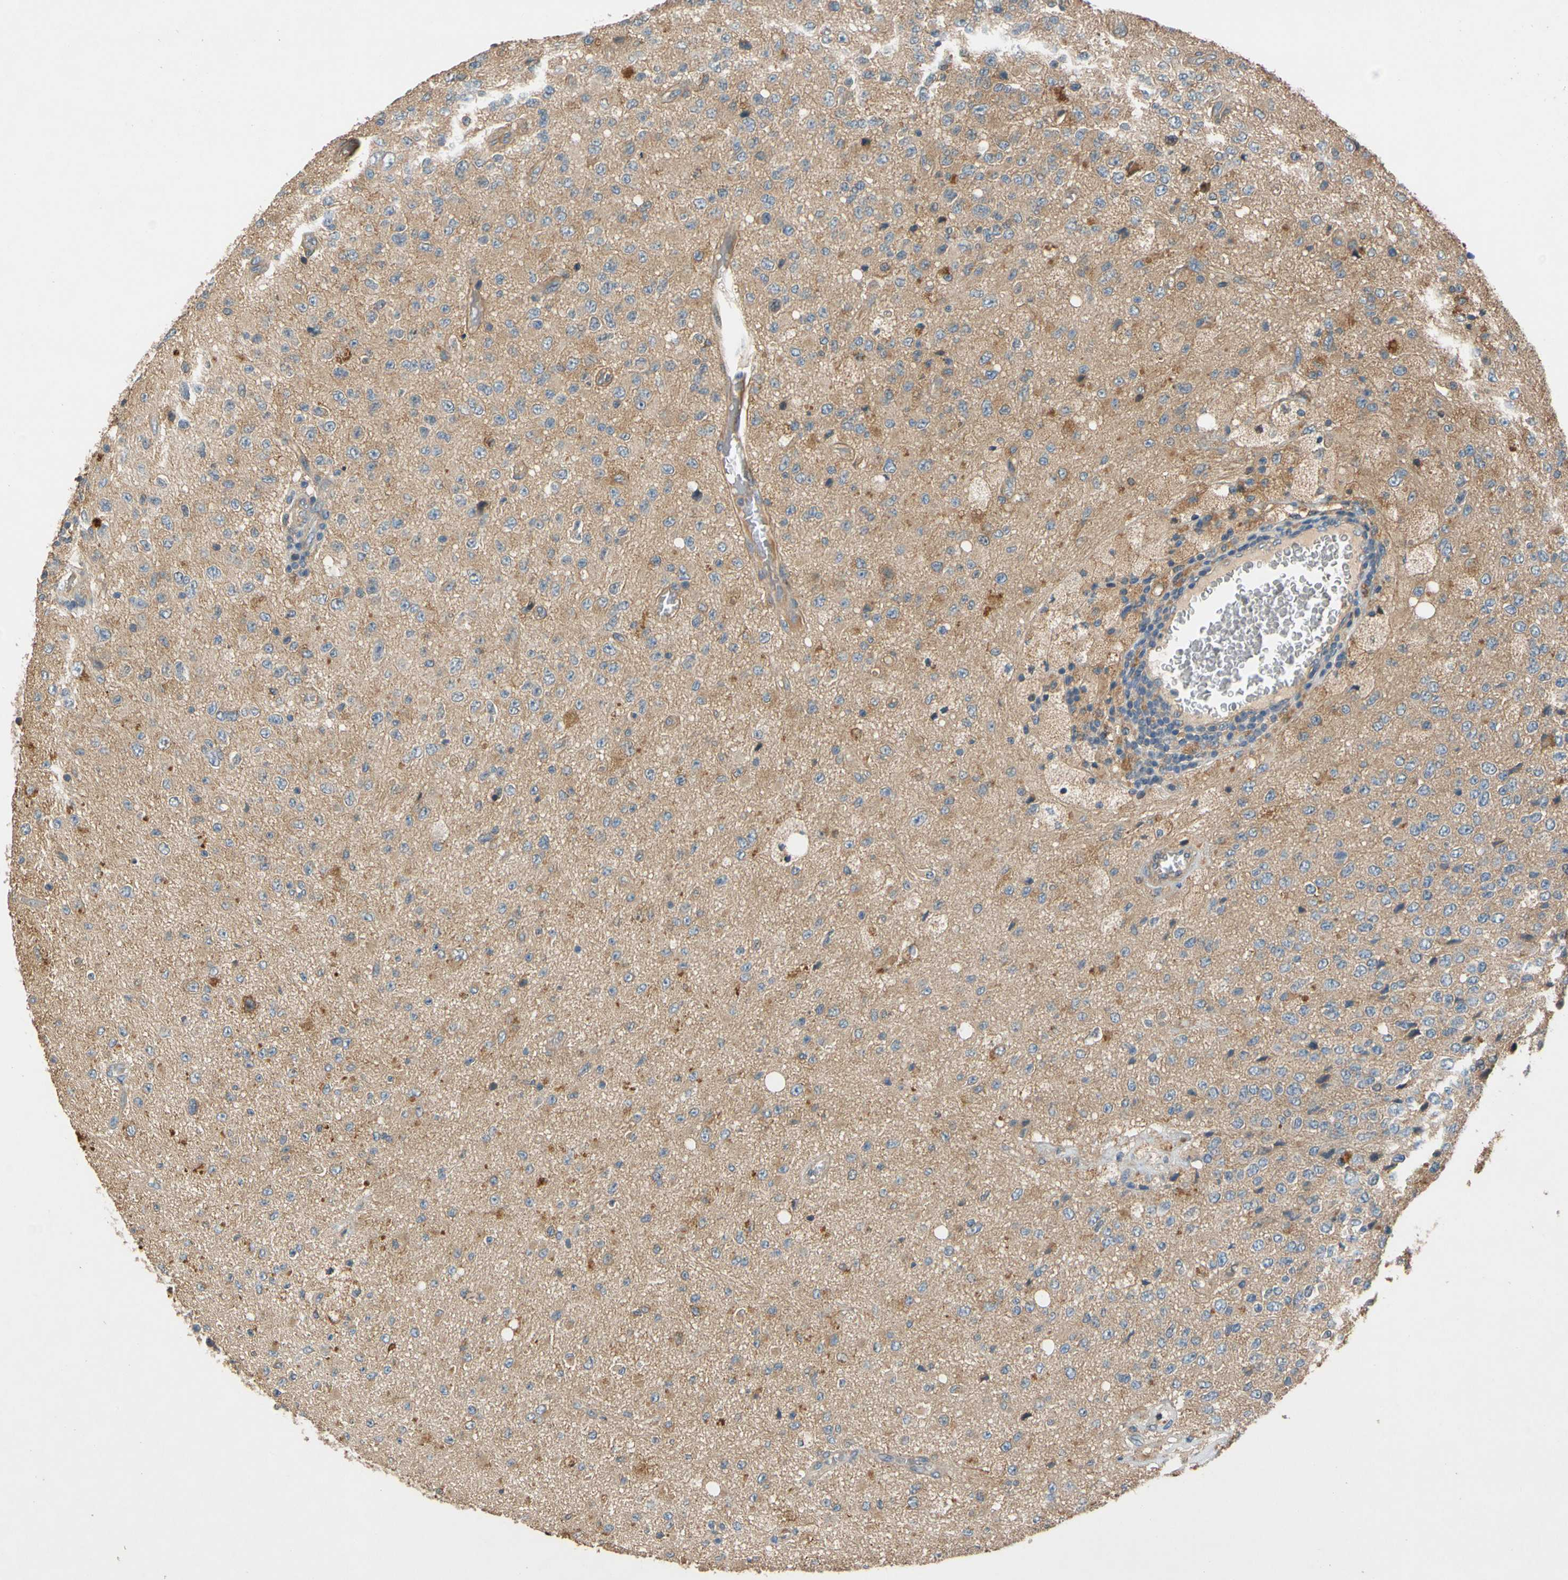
{"staining": {"intensity": "moderate", "quantity": ">75%", "location": "cytoplasmic/membranous"}, "tissue": "glioma", "cell_type": "Tumor cells", "image_type": "cancer", "snomed": [{"axis": "morphology", "description": "Glioma, malignant, High grade"}, {"axis": "topography", "description": "pancreas cauda"}], "caption": "This micrograph exhibits high-grade glioma (malignant) stained with IHC to label a protein in brown. The cytoplasmic/membranous of tumor cells show moderate positivity for the protein. Nuclei are counter-stained blue.", "gene": "USP46", "patient": {"sex": "male", "age": 60}}